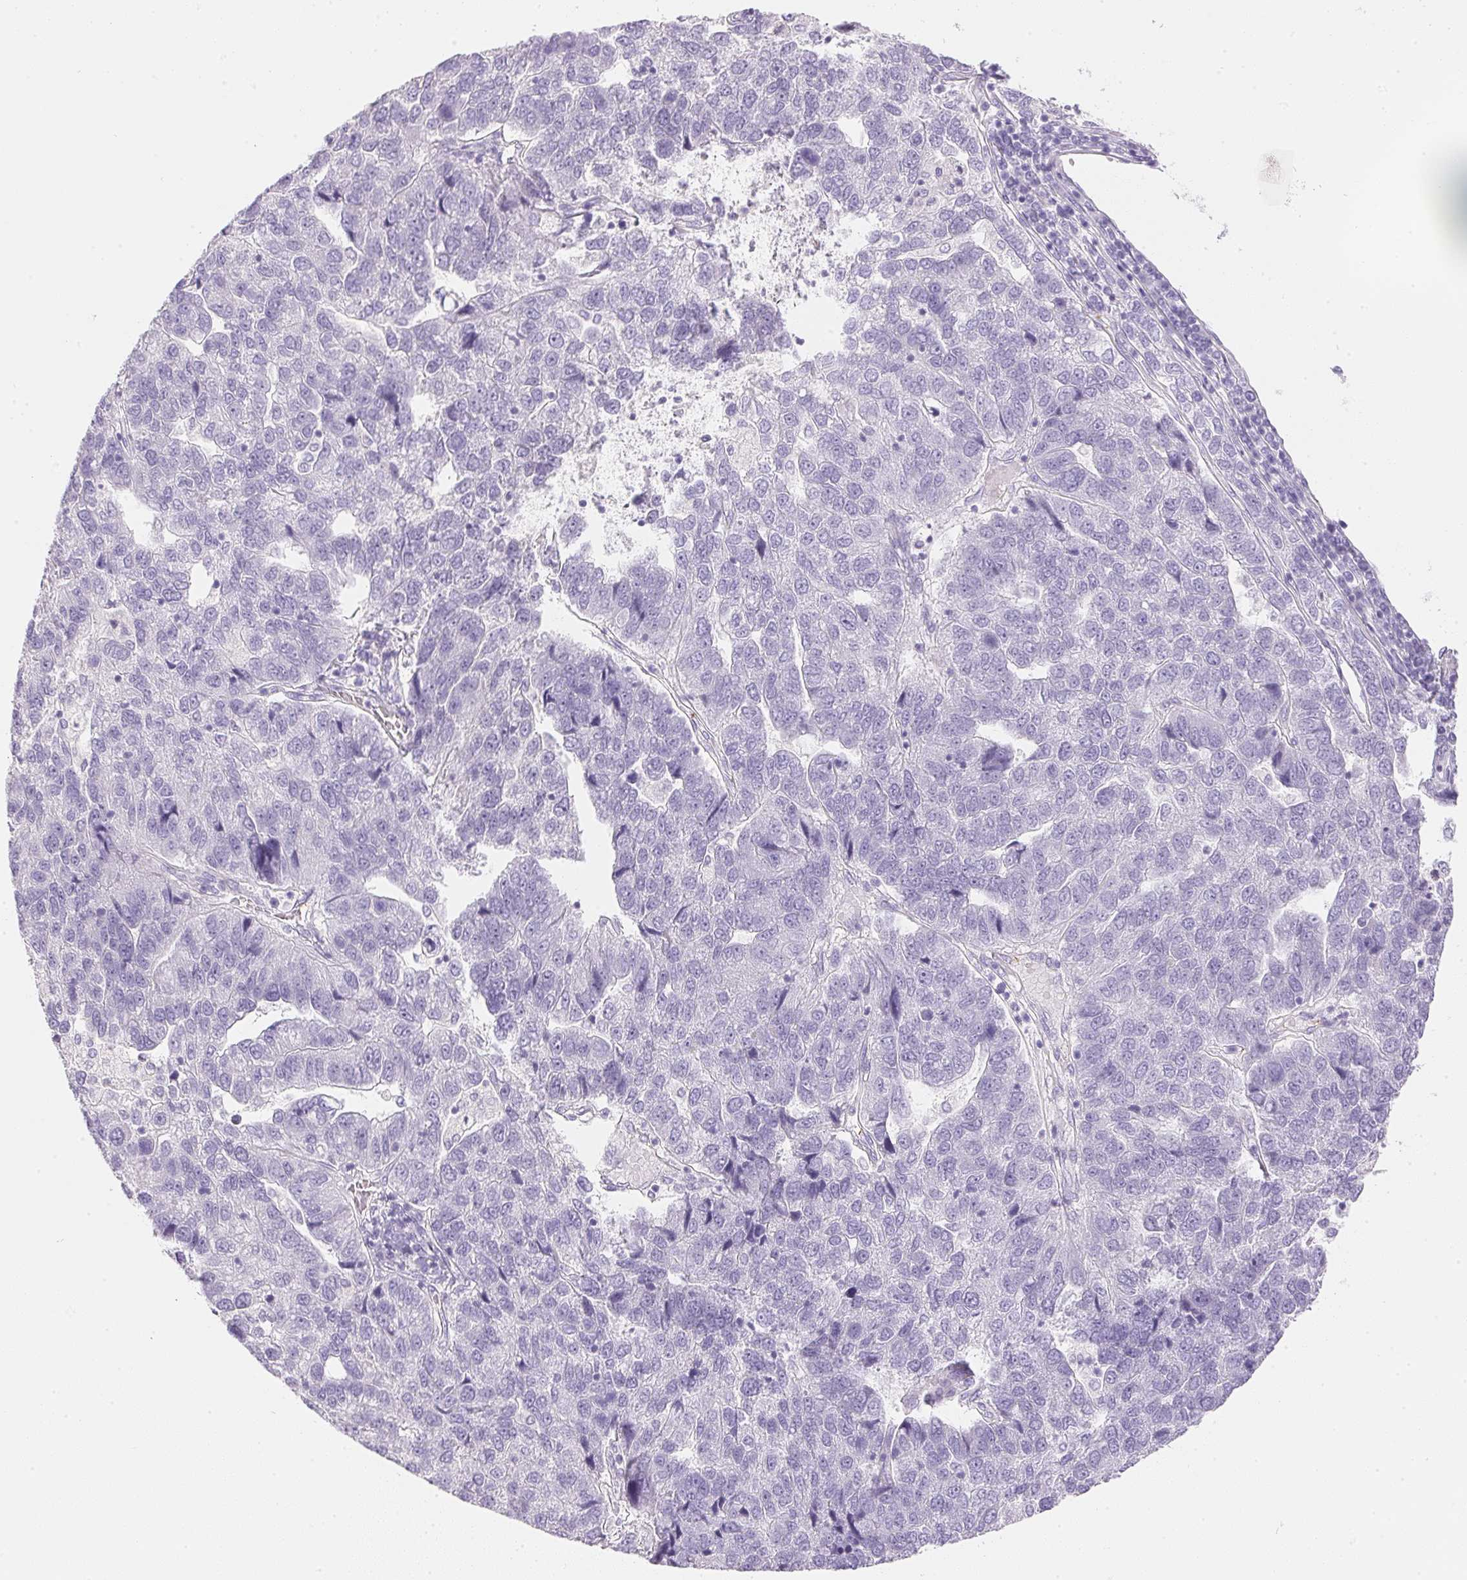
{"staining": {"intensity": "negative", "quantity": "none", "location": "none"}, "tissue": "pancreatic cancer", "cell_type": "Tumor cells", "image_type": "cancer", "snomed": [{"axis": "morphology", "description": "Adenocarcinoma, NOS"}, {"axis": "topography", "description": "Pancreas"}], "caption": "The photomicrograph shows no significant staining in tumor cells of adenocarcinoma (pancreatic). (DAB IHC visualized using brightfield microscopy, high magnification).", "gene": "KCNE2", "patient": {"sex": "female", "age": 61}}